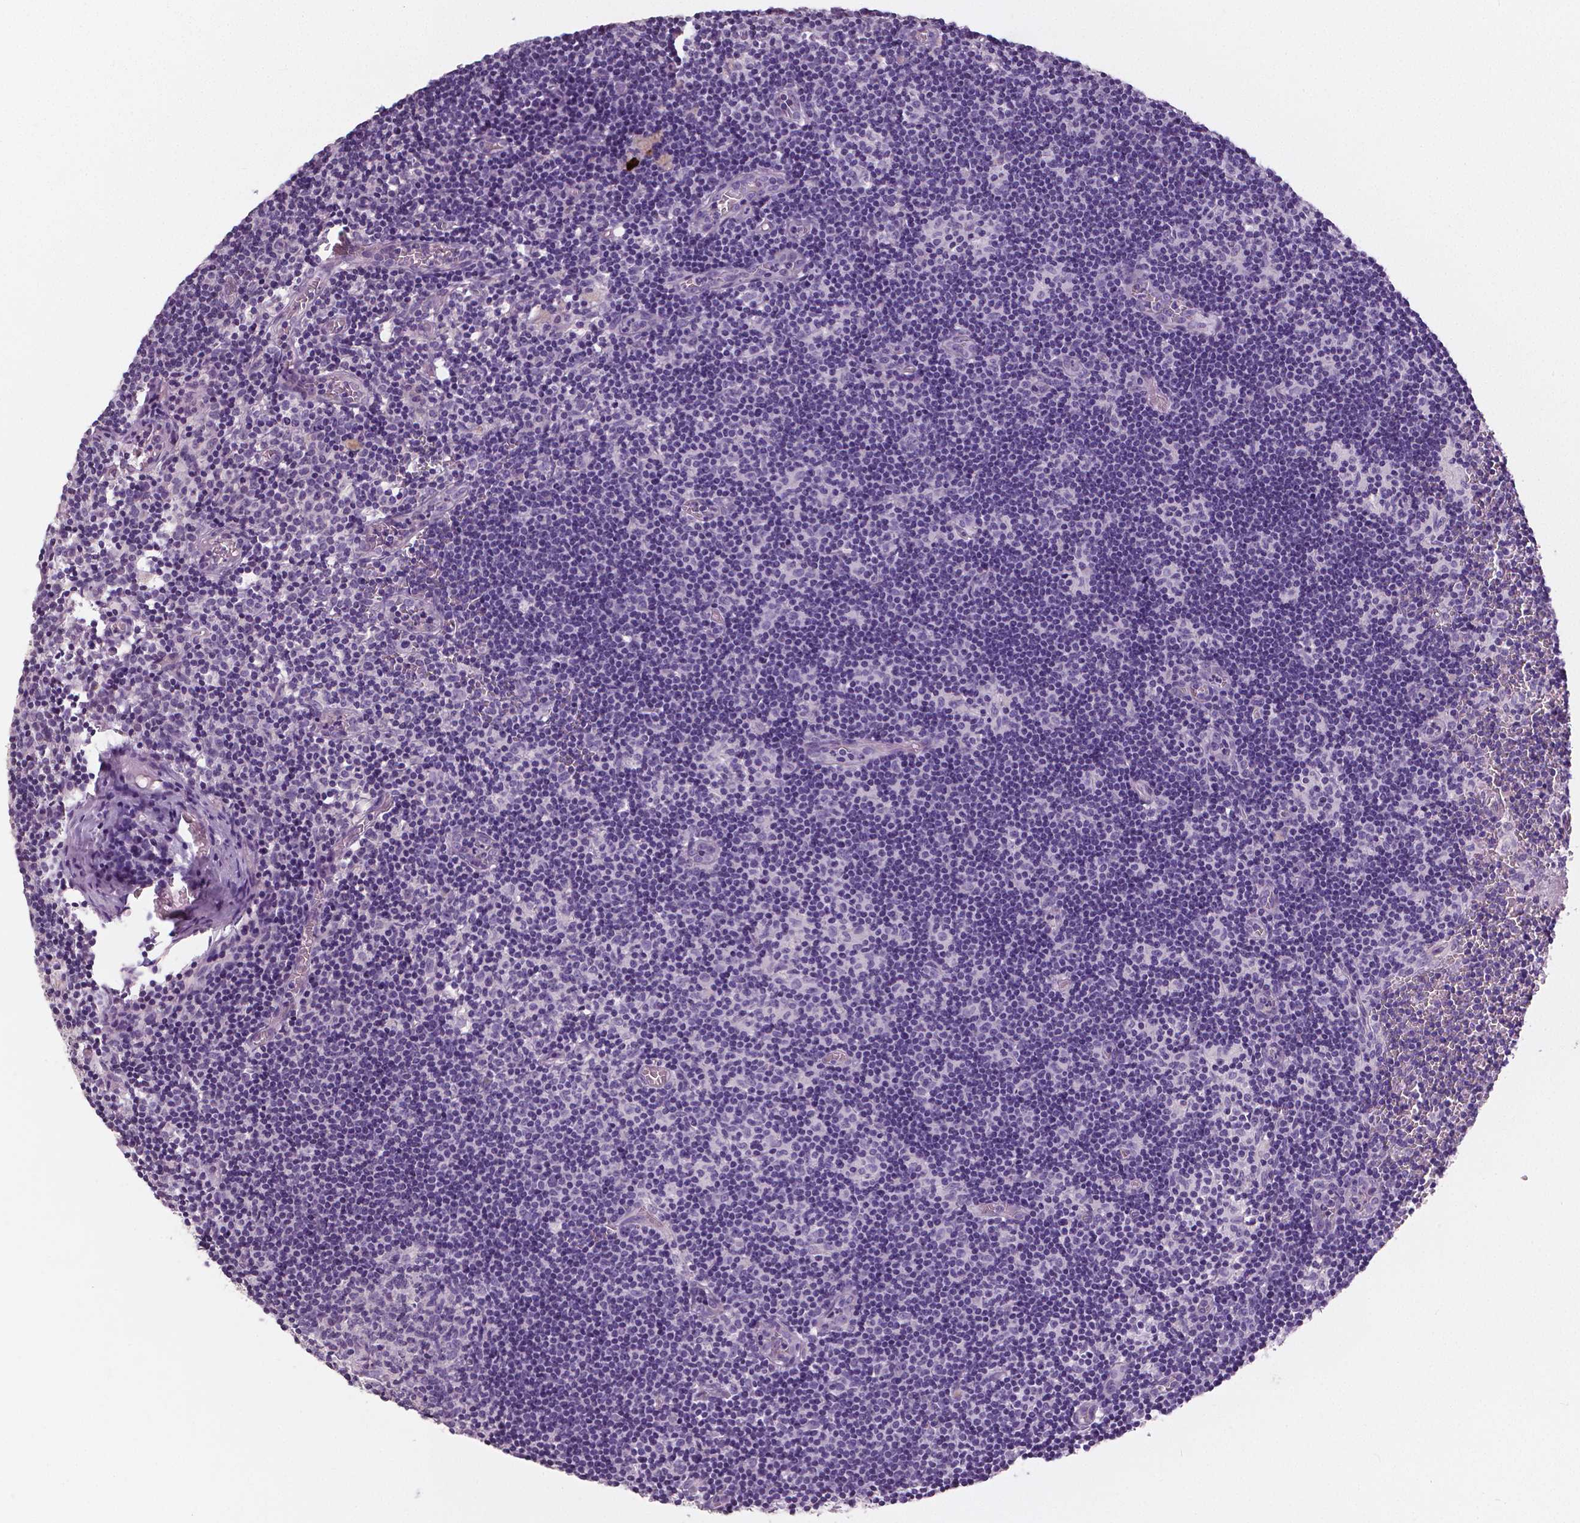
{"staining": {"intensity": "negative", "quantity": "none", "location": "none"}, "tissue": "lymph node", "cell_type": "Germinal center cells", "image_type": "normal", "snomed": [{"axis": "morphology", "description": "Normal tissue, NOS"}, {"axis": "topography", "description": "Lymph node"}], "caption": "Germinal center cells are negative for protein expression in normal human lymph node. Nuclei are stained in blue.", "gene": "FLT1", "patient": {"sex": "female", "age": 52}}